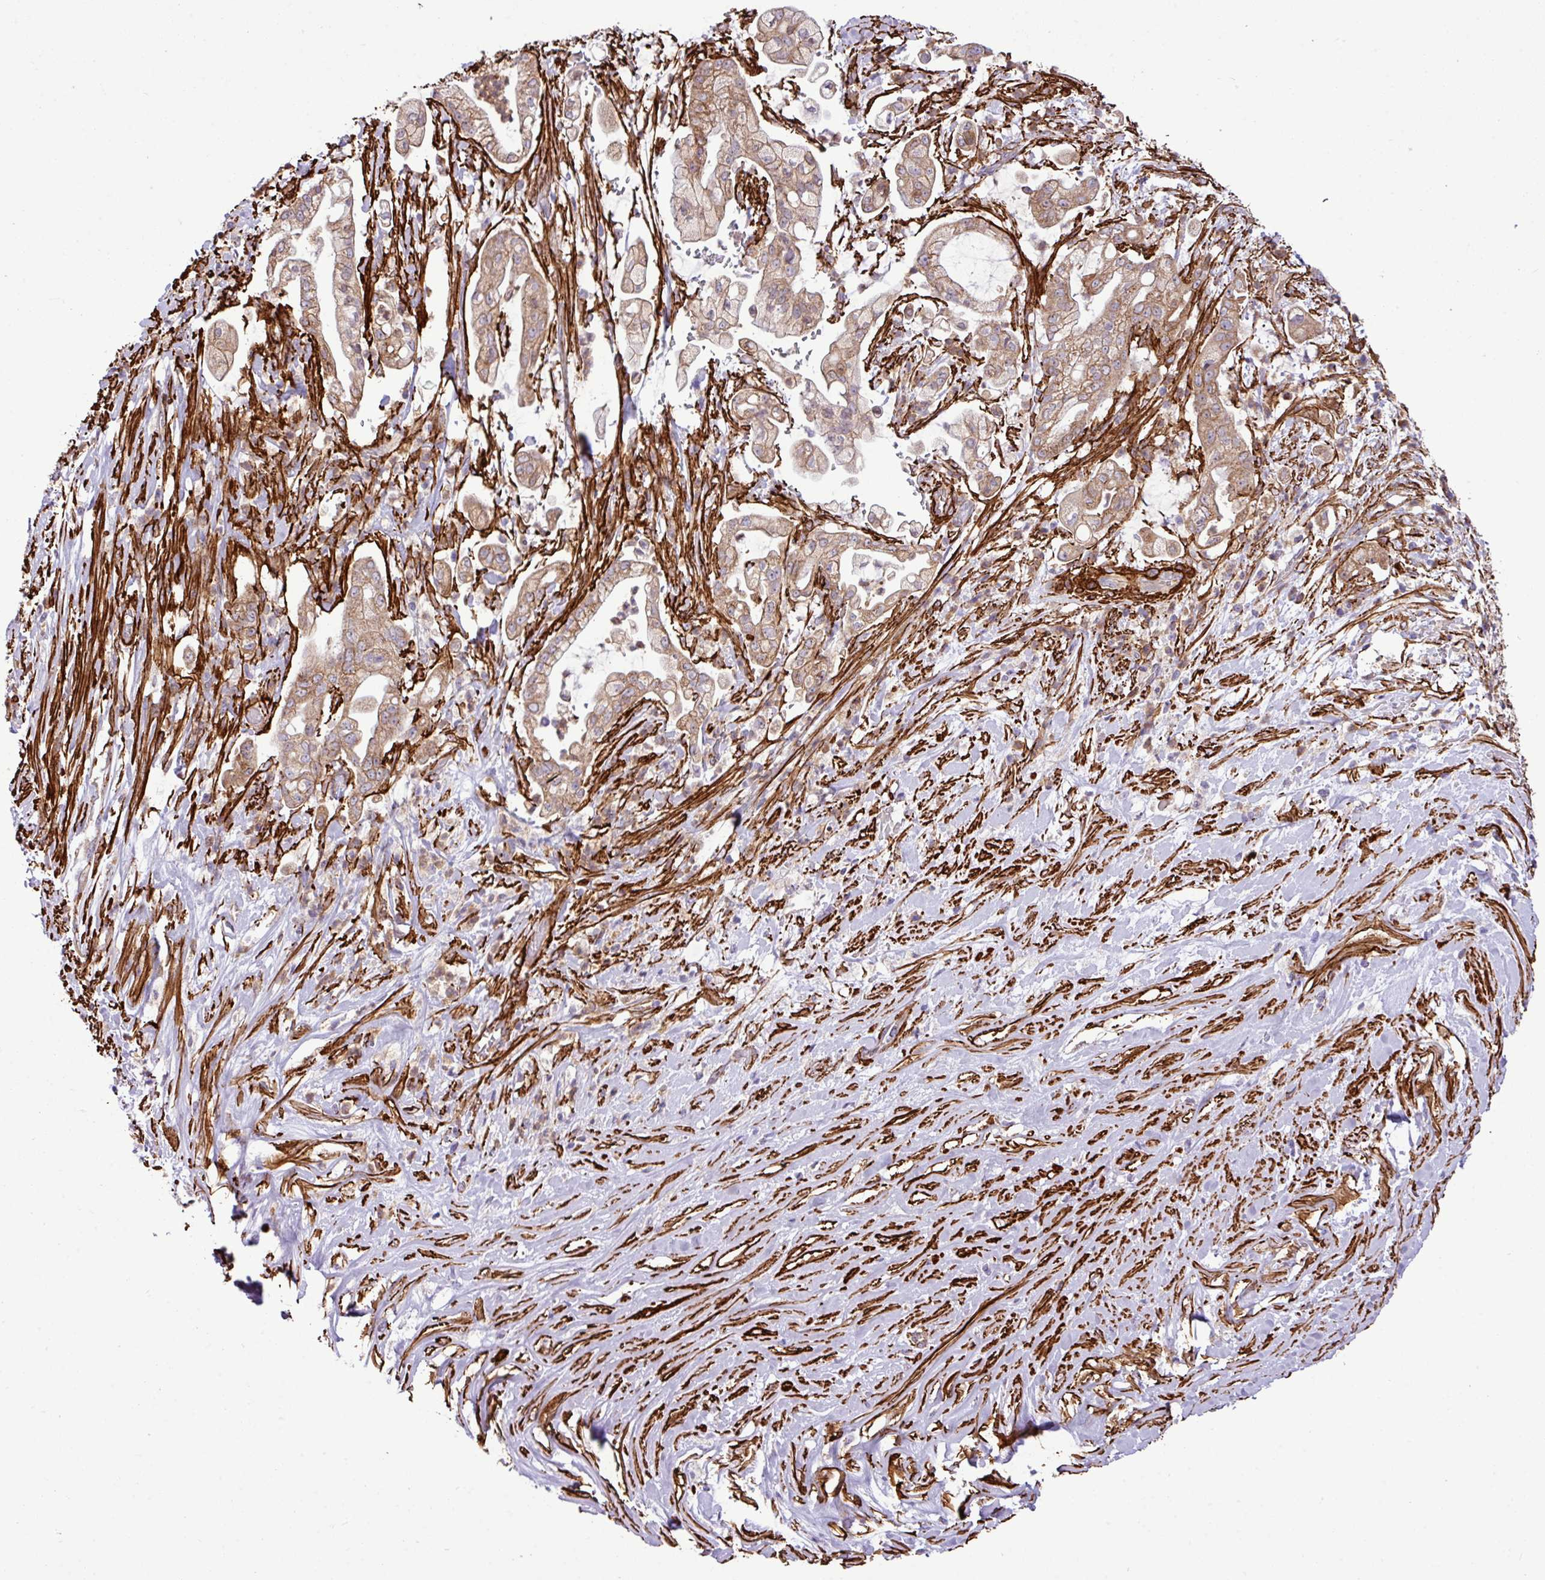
{"staining": {"intensity": "moderate", "quantity": ">75%", "location": "cytoplasmic/membranous"}, "tissue": "pancreatic cancer", "cell_type": "Tumor cells", "image_type": "cancer", "snomed": [{"axis": "morphology", "description": "Adenocarcinoma, NOS"}, {"axis": "topography", "description": "Pancreas"}], "caption": "Adenocarcinoma (pancreatic) stained with DAB (3,3'-diaminobenzidine) immunohistochemistry shows medium levels of moderate cytoplasmic/membranous staining in about >75% of tumor cells. (Brightfield microscopy of DAB IHC at high magnification).", "gene": "FAM47E", "patient": {"sex": "female", "age": 69}}